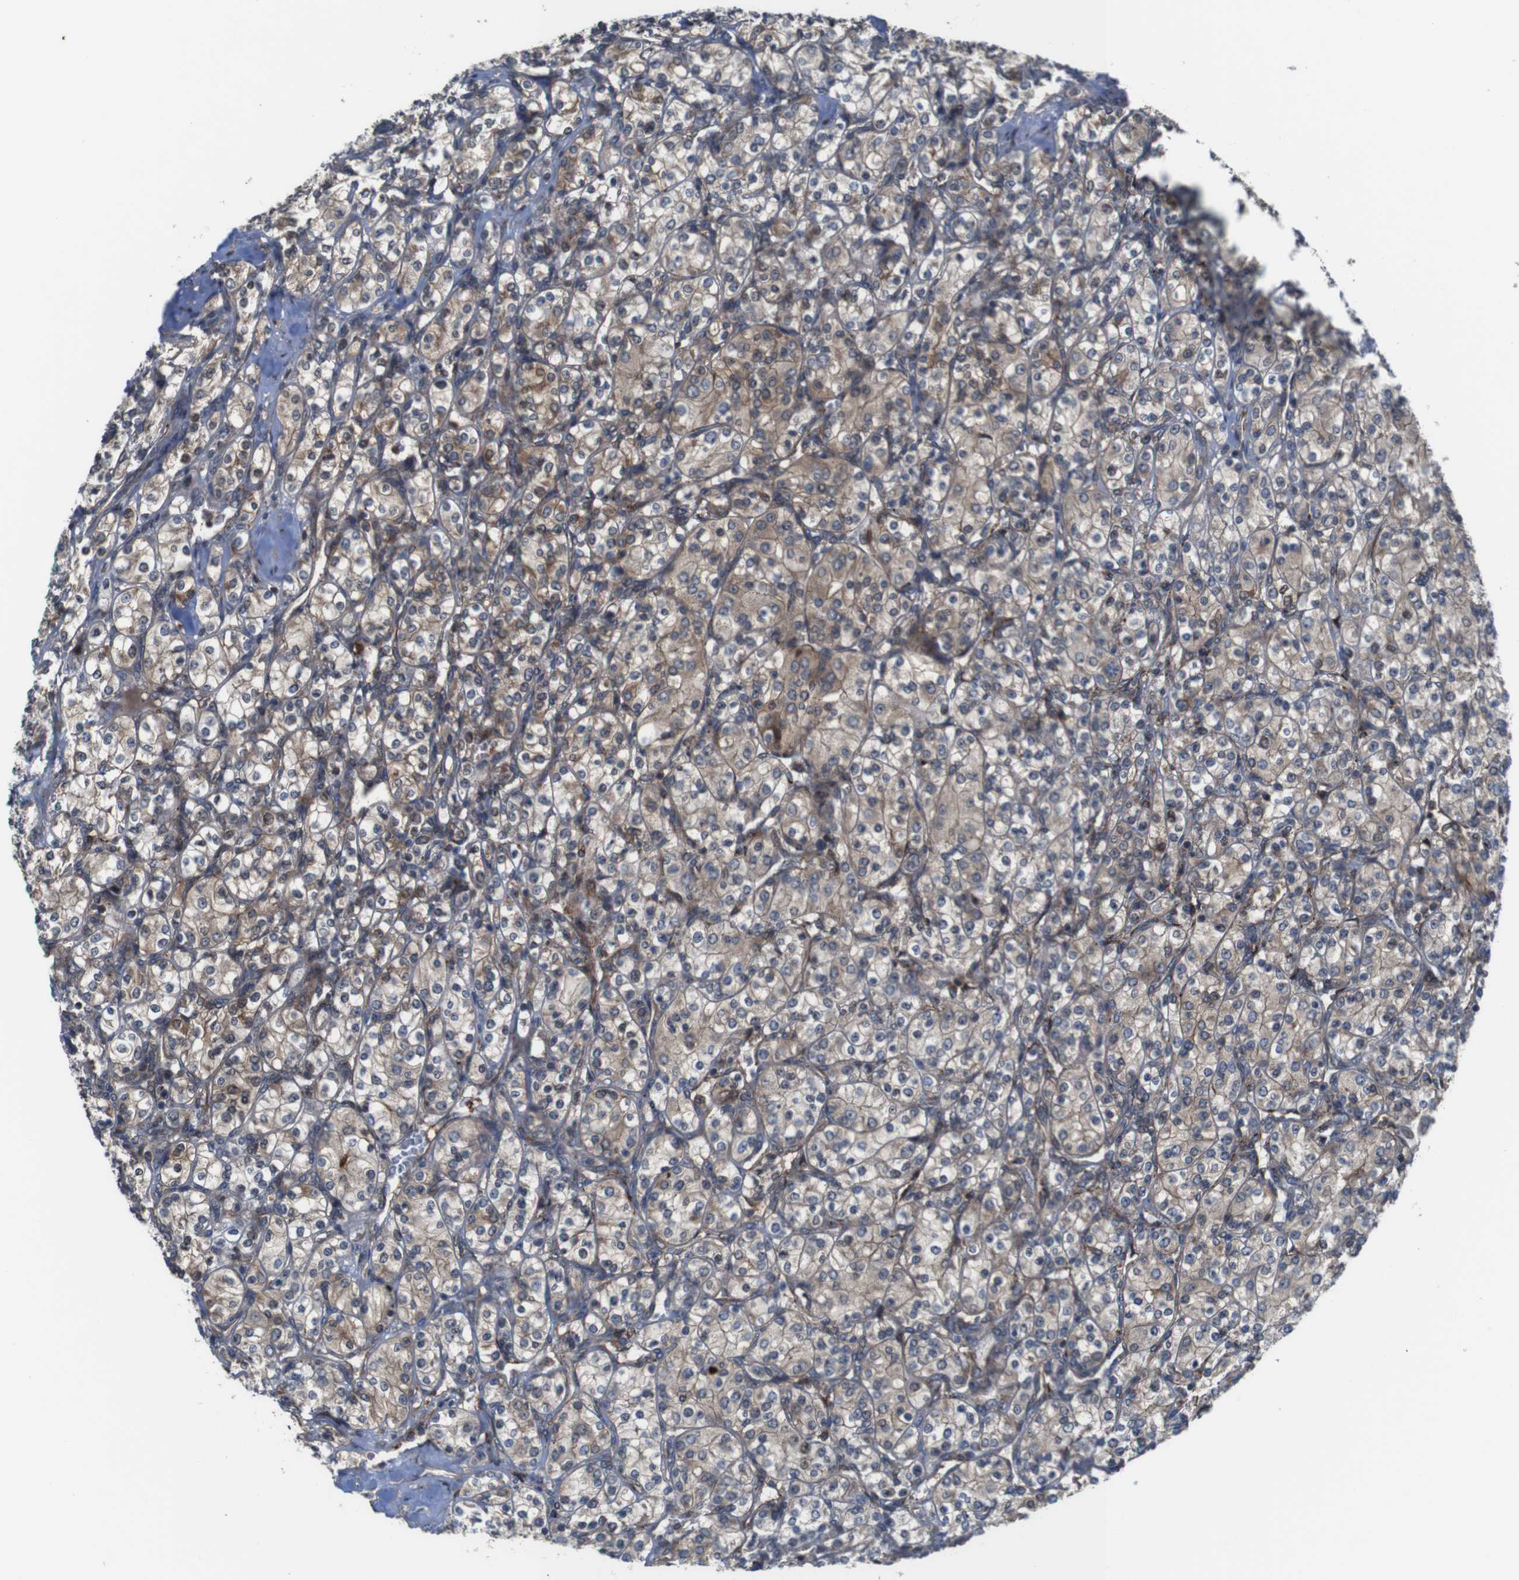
{"staining": {"intensity": "moderate", "quantity": ">75%", "location": "cytoplasmic/membranous,nuclear"}, "tissue": "renal cancer", "cell_type": "Tumor cells", "image_type": "cancer", "snomed": [{"axis": "morphology", "description": "Adenocarcinoma, NOS"}, {"axis": "topography", "description": "Kidney"}], "caption": "DAB immunohistochemical staining of renal adenocarcinoma exhibits moderate cytoplasmic/membranous and nuclear protein expression in about >75% of tumor cells.", "gene": "PCOLCE2", "patient": {"sex": "male", "age": 77}}